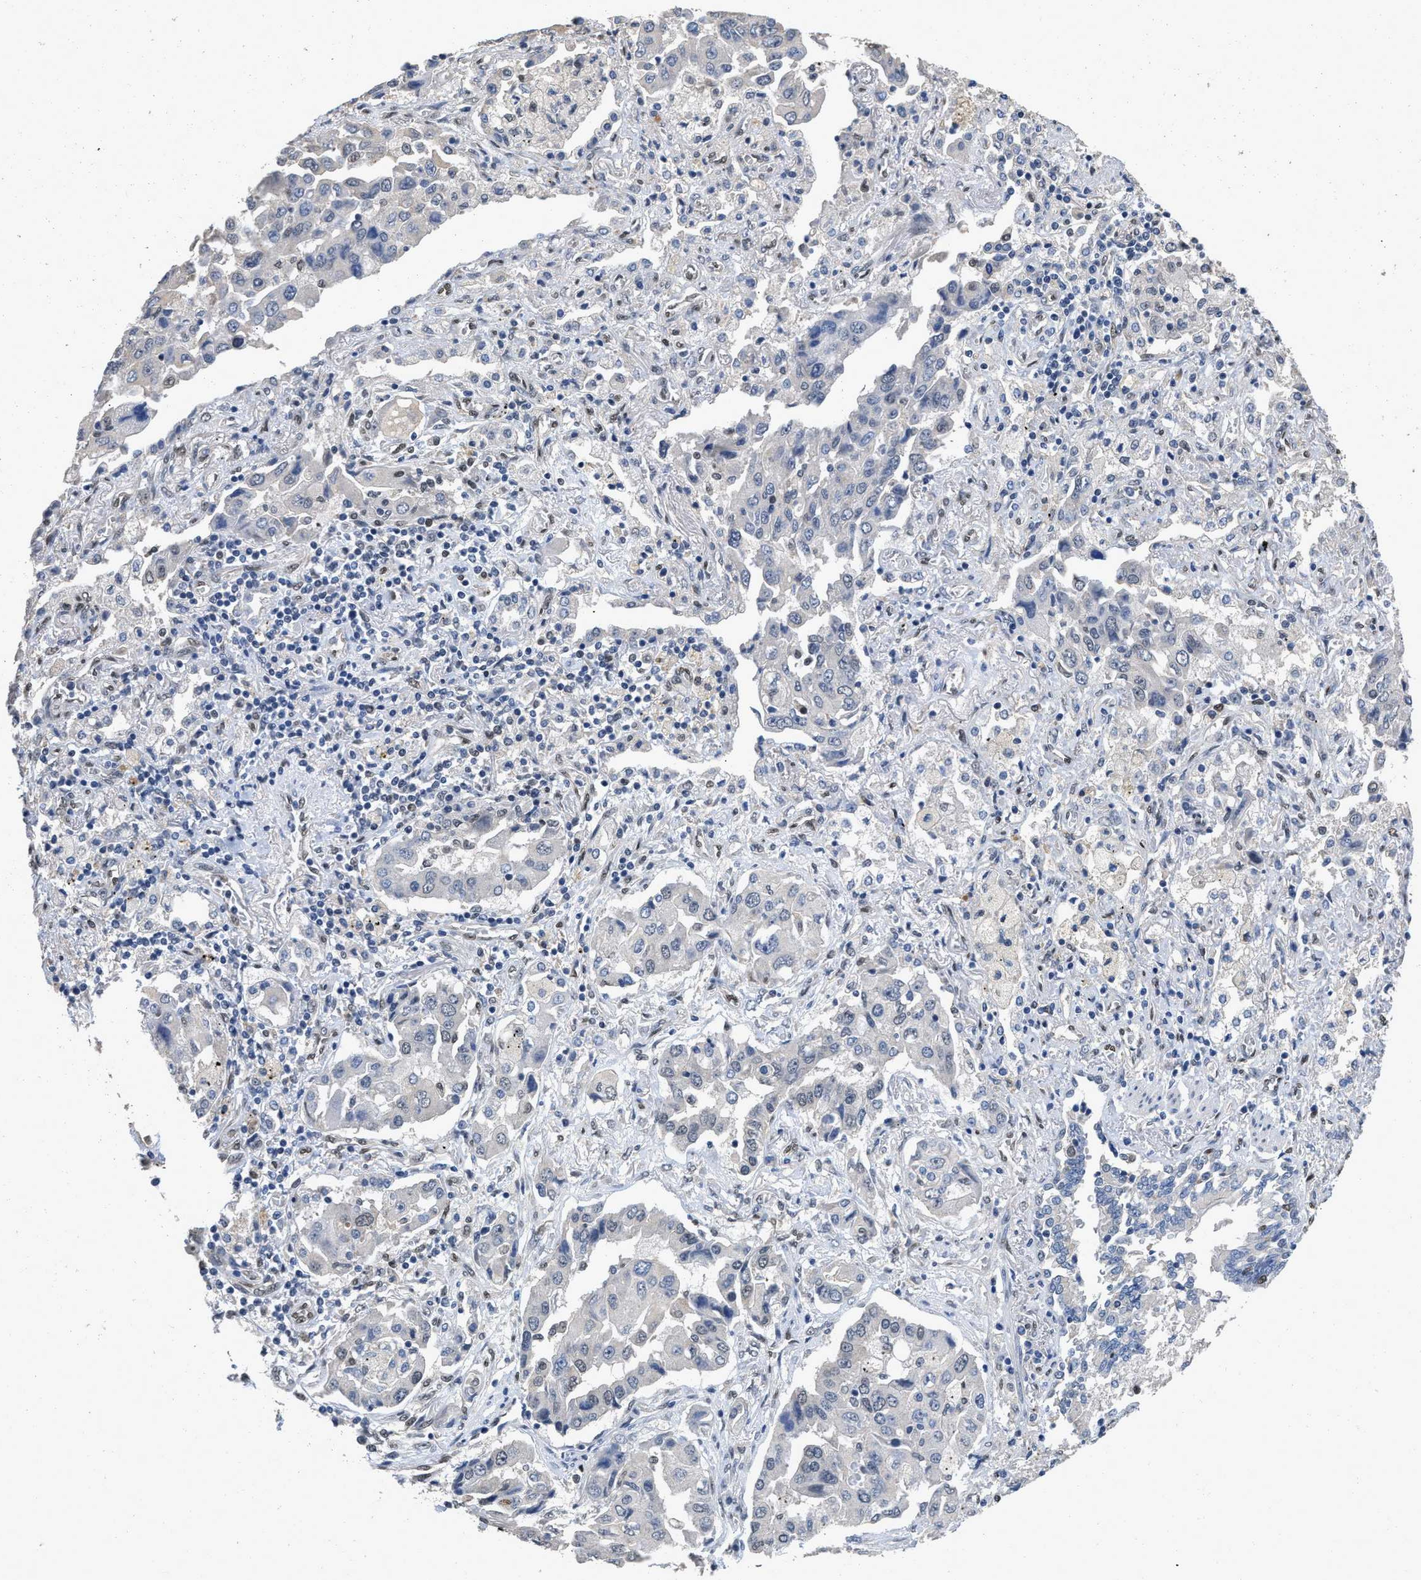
{"staining": {"intensity": "weak", "quantity": "<25%", "location": "nuclear"}, "tissue": "lung cancer", "cell_type": "Tumor cells", "image_type": "cancer", "snomed": [{"axis": "morphology", "description": "Adenocarcinoma, NOS"}, {"axis": "topography", "description": "Lung"}], "caption": "High magnification brightfield microscopy of adenocarcinoma (lung) stained with DAB (3,3'-diaminobenzidine) (brown) and counterstained with hematoxylin (blue): tumor cells show no significant staining.", "gene": "QKI", "patient": {"sex": "female", "age": 65}}